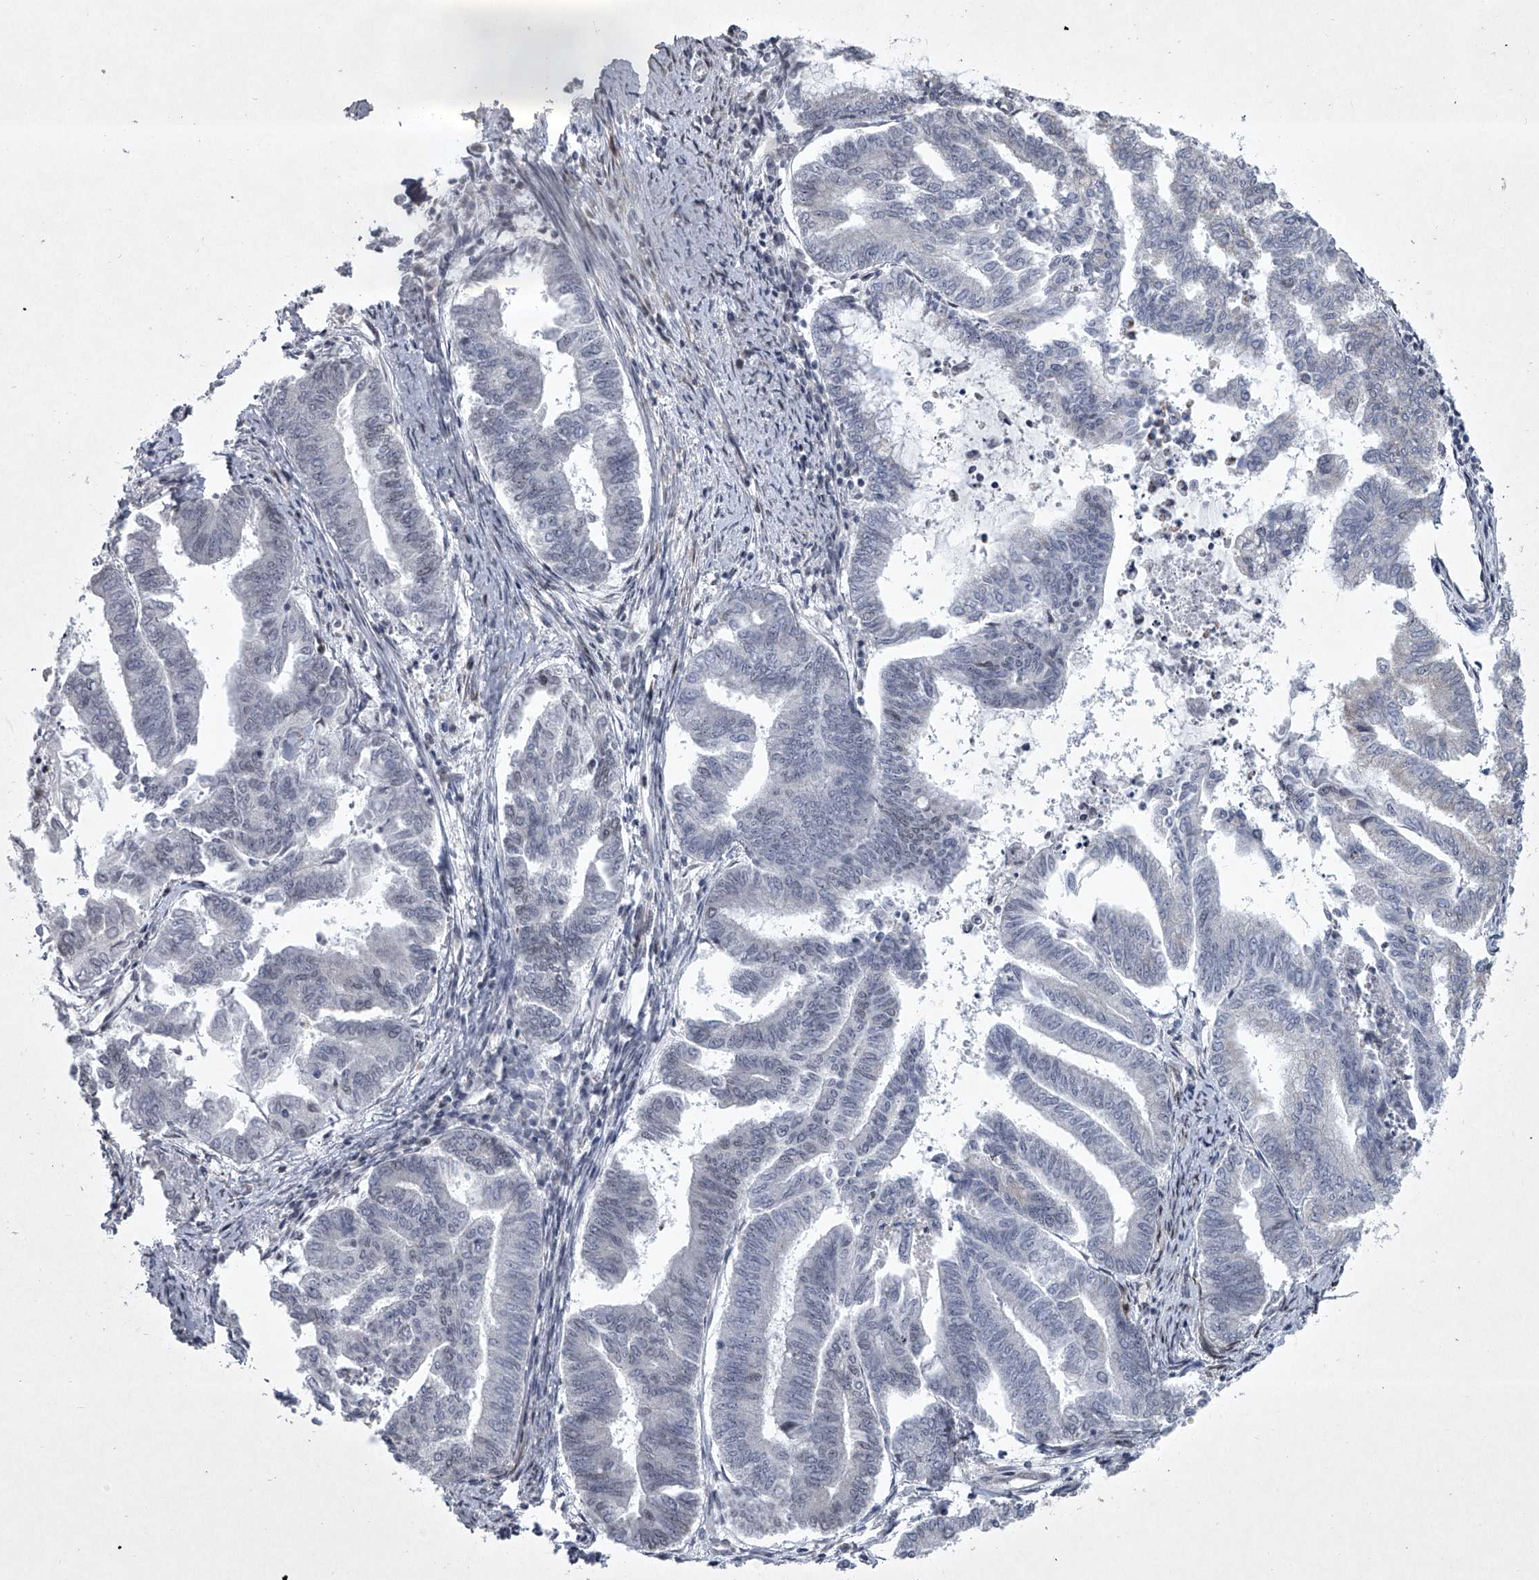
{"staining": {"intensity": "negative", "quantity": "none", "location": "none"}, "tissue": "endometrial cancer", "cell_type": "Tumor cells", "image_type": "cancer", "snomed": [{"axis": "morphology", "description": "Adenocarcinoma, NOS"}, {"axis": "topography", "description": "Endometrium"}], "caption": "This is a micrograph of immunohistochemistry staining of adenocarcinoma (endometrial), which shows no positivity in tumor cells.", "gene": "MLLT1", "patient": {"sex": "female", "age": 79}}